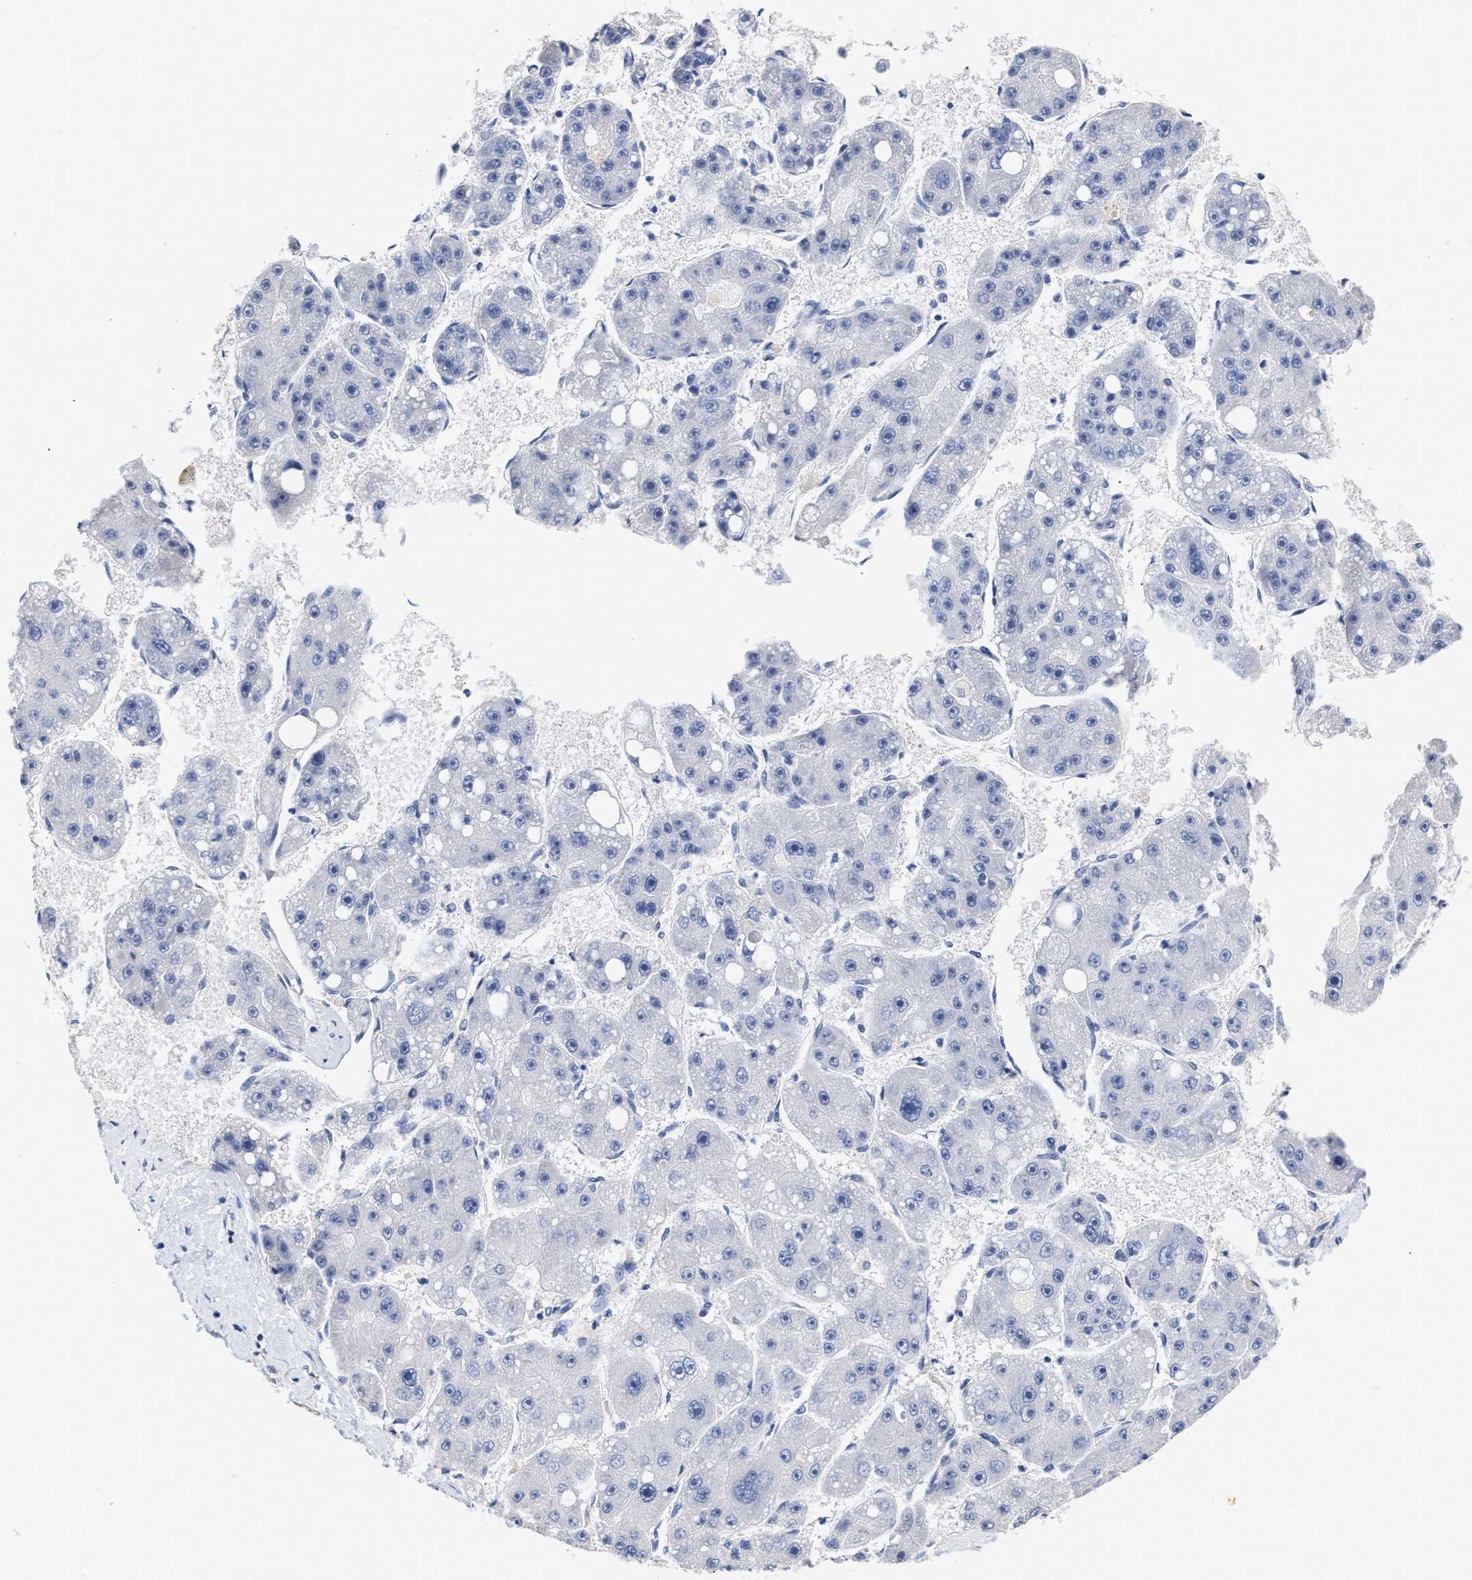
{"staining": {"intensity": "negative", "quantity": "none", "location": "none"}, "tissue": "liver cancer", "cell_type": "Tumor cells", "image_type": "cancer", "snomed": [{"axis": "morphology", "description": "Carcinoma, Hepatocellular, NOS"}, {"axis": "topography", "description": "Liver"}], "caption": "Micrograph shows no protein positivity in tumor cells of liver cancer tissue.", "gene": "AHNAK2", "patient": {"sex": "female", "age": 61}}